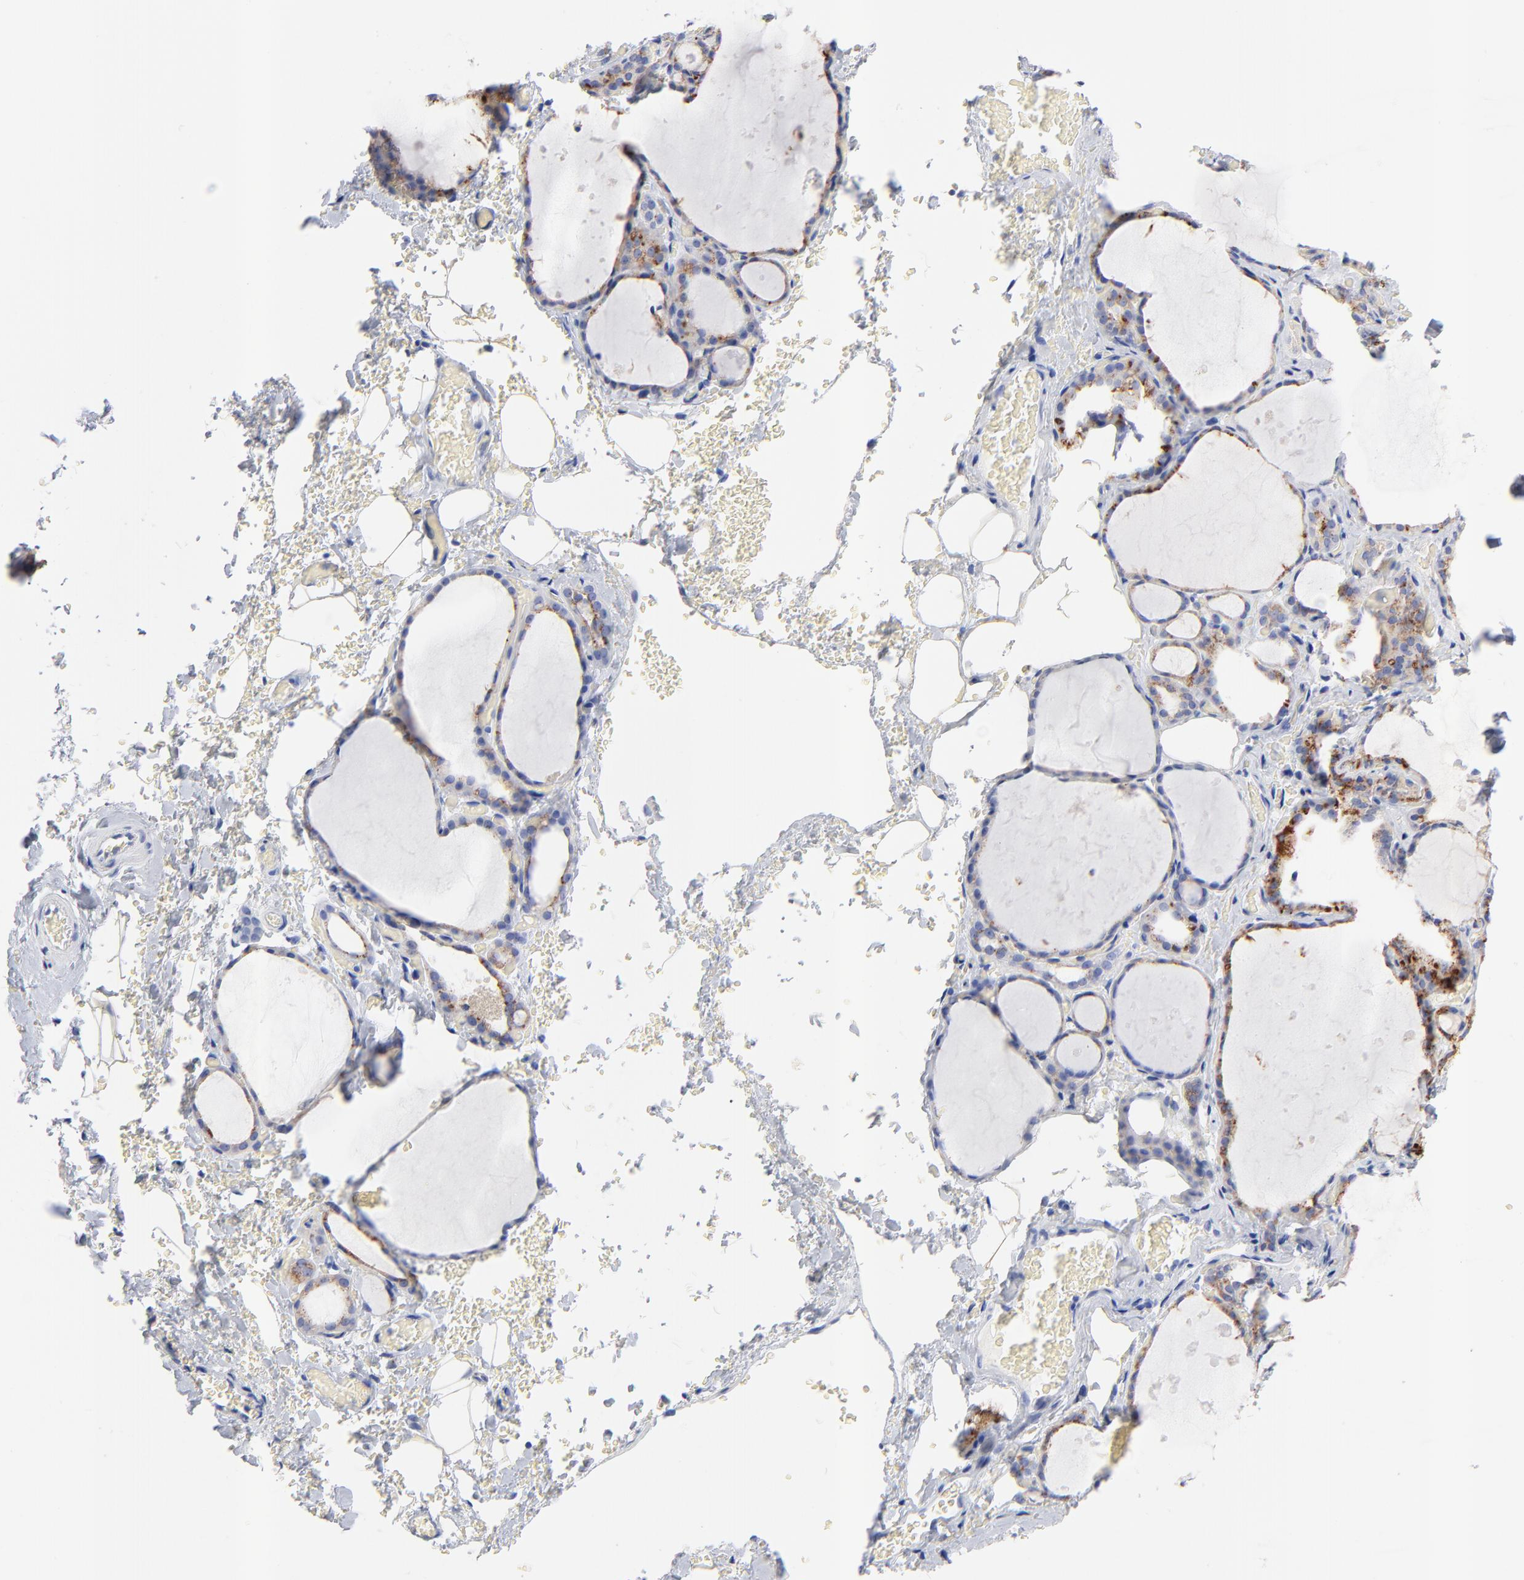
{"staining": {"intensity": "strong", "quantity": ">75%", "location": "cytoplasmic/membranous"}, "tissue": "thyroid gland", "cell_type": "Glandular cells", "image_type": "normal", "snomed": [{"axis": "morphology", "description": "Normal tissue, NOS"}, {"axis": "topography", "description": "Thyroid gland"}], "caption": "Glandular cells display high levels of strong cytoplasmic/membranous staining in approximately >75% of cells in normal human thyroid gland. (brown staining indicates protein expression, while blue staining denotes nuclei).", "gene": "CPVL", "patient": {"sex": "male", "age": 61}}